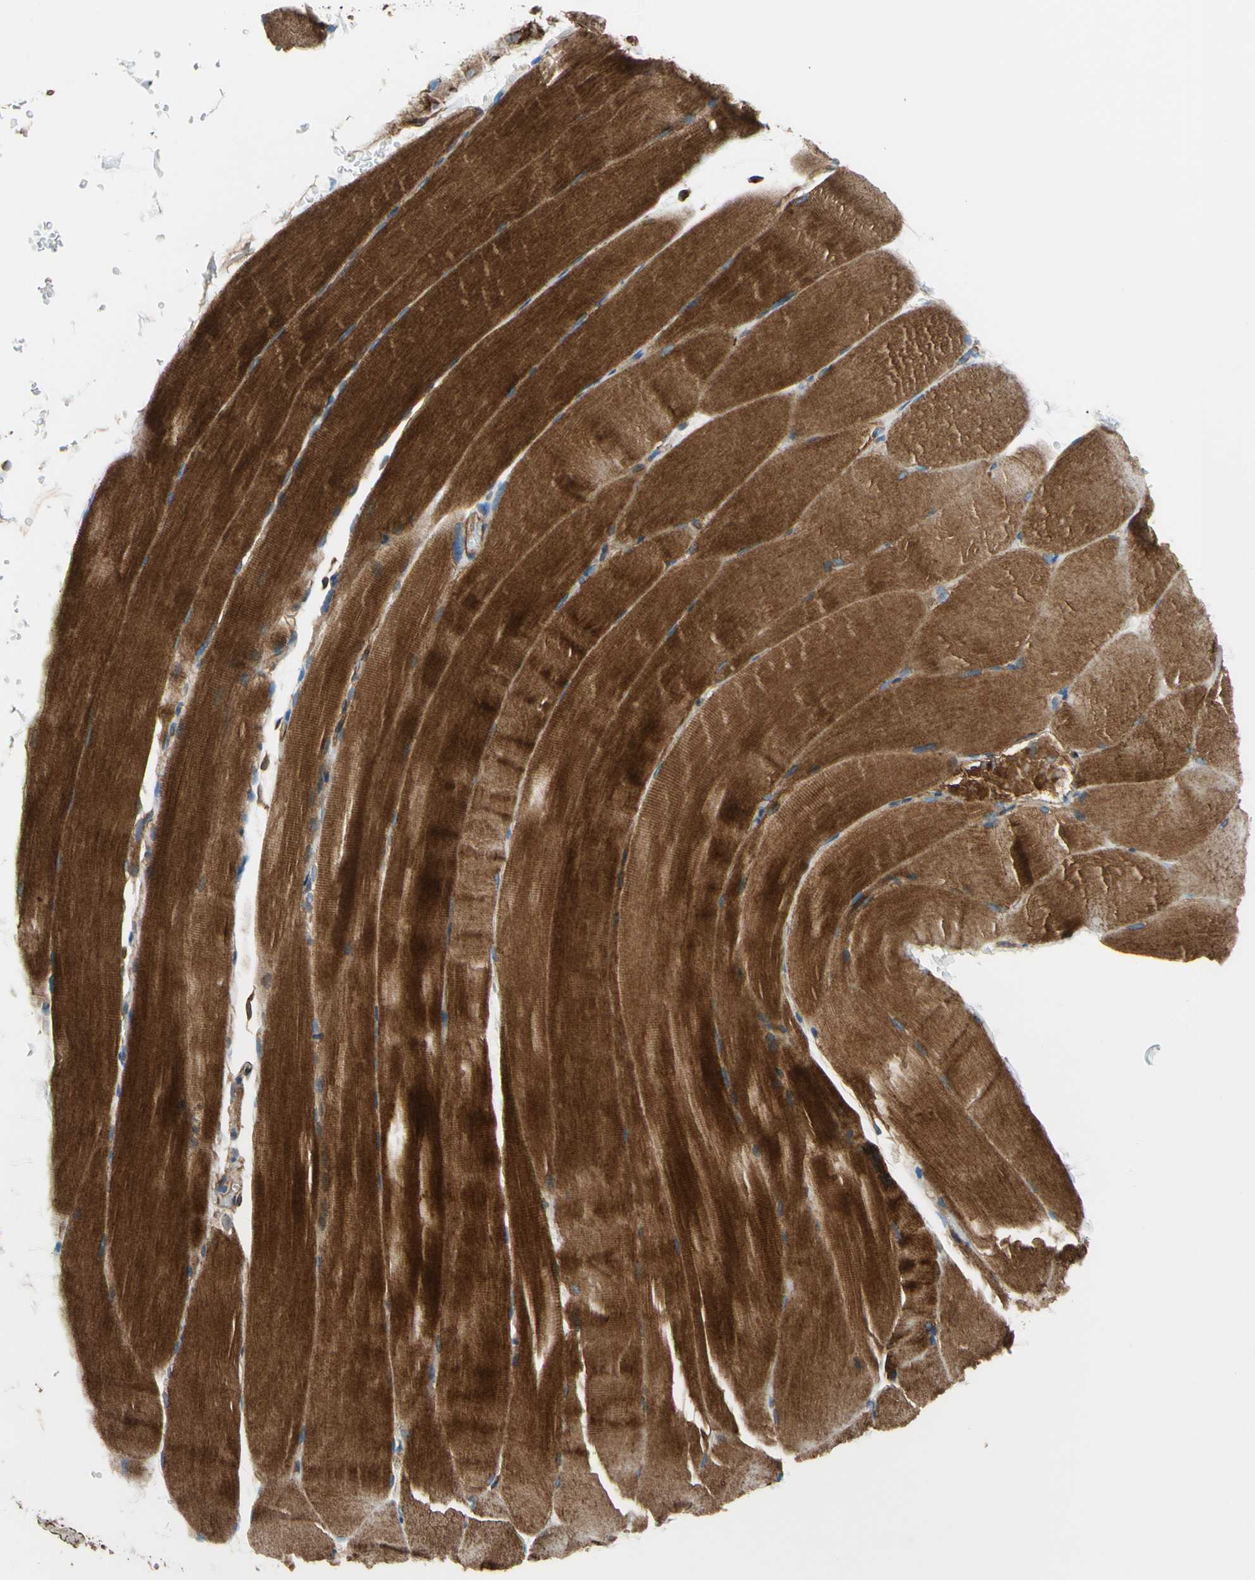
{"staining": {"intensity": "strong", "quantity": ">75%", "location": "cytoplasmic/membranous"}, "tissue": "skeletal muscle", "cell_type": "Myocytes", "image_type": "normal", "snomed": [{"axis": "morphology", "description": "Normal tissue, NOS"}, {"axis": "topography", "description": "Skeletal muscle"}, {"axis": "topography", "description": "Parathyroid gland"}], "caption": "An image of human skeletal muscle stained for a protein reveals strong cytoplasmic/membranous brown staining in myocytes. (Brightfield microscopy of DAB IHC at high magnification).", "gene": "TRAF2", "patient": {"sex": "female", "age": 37}}